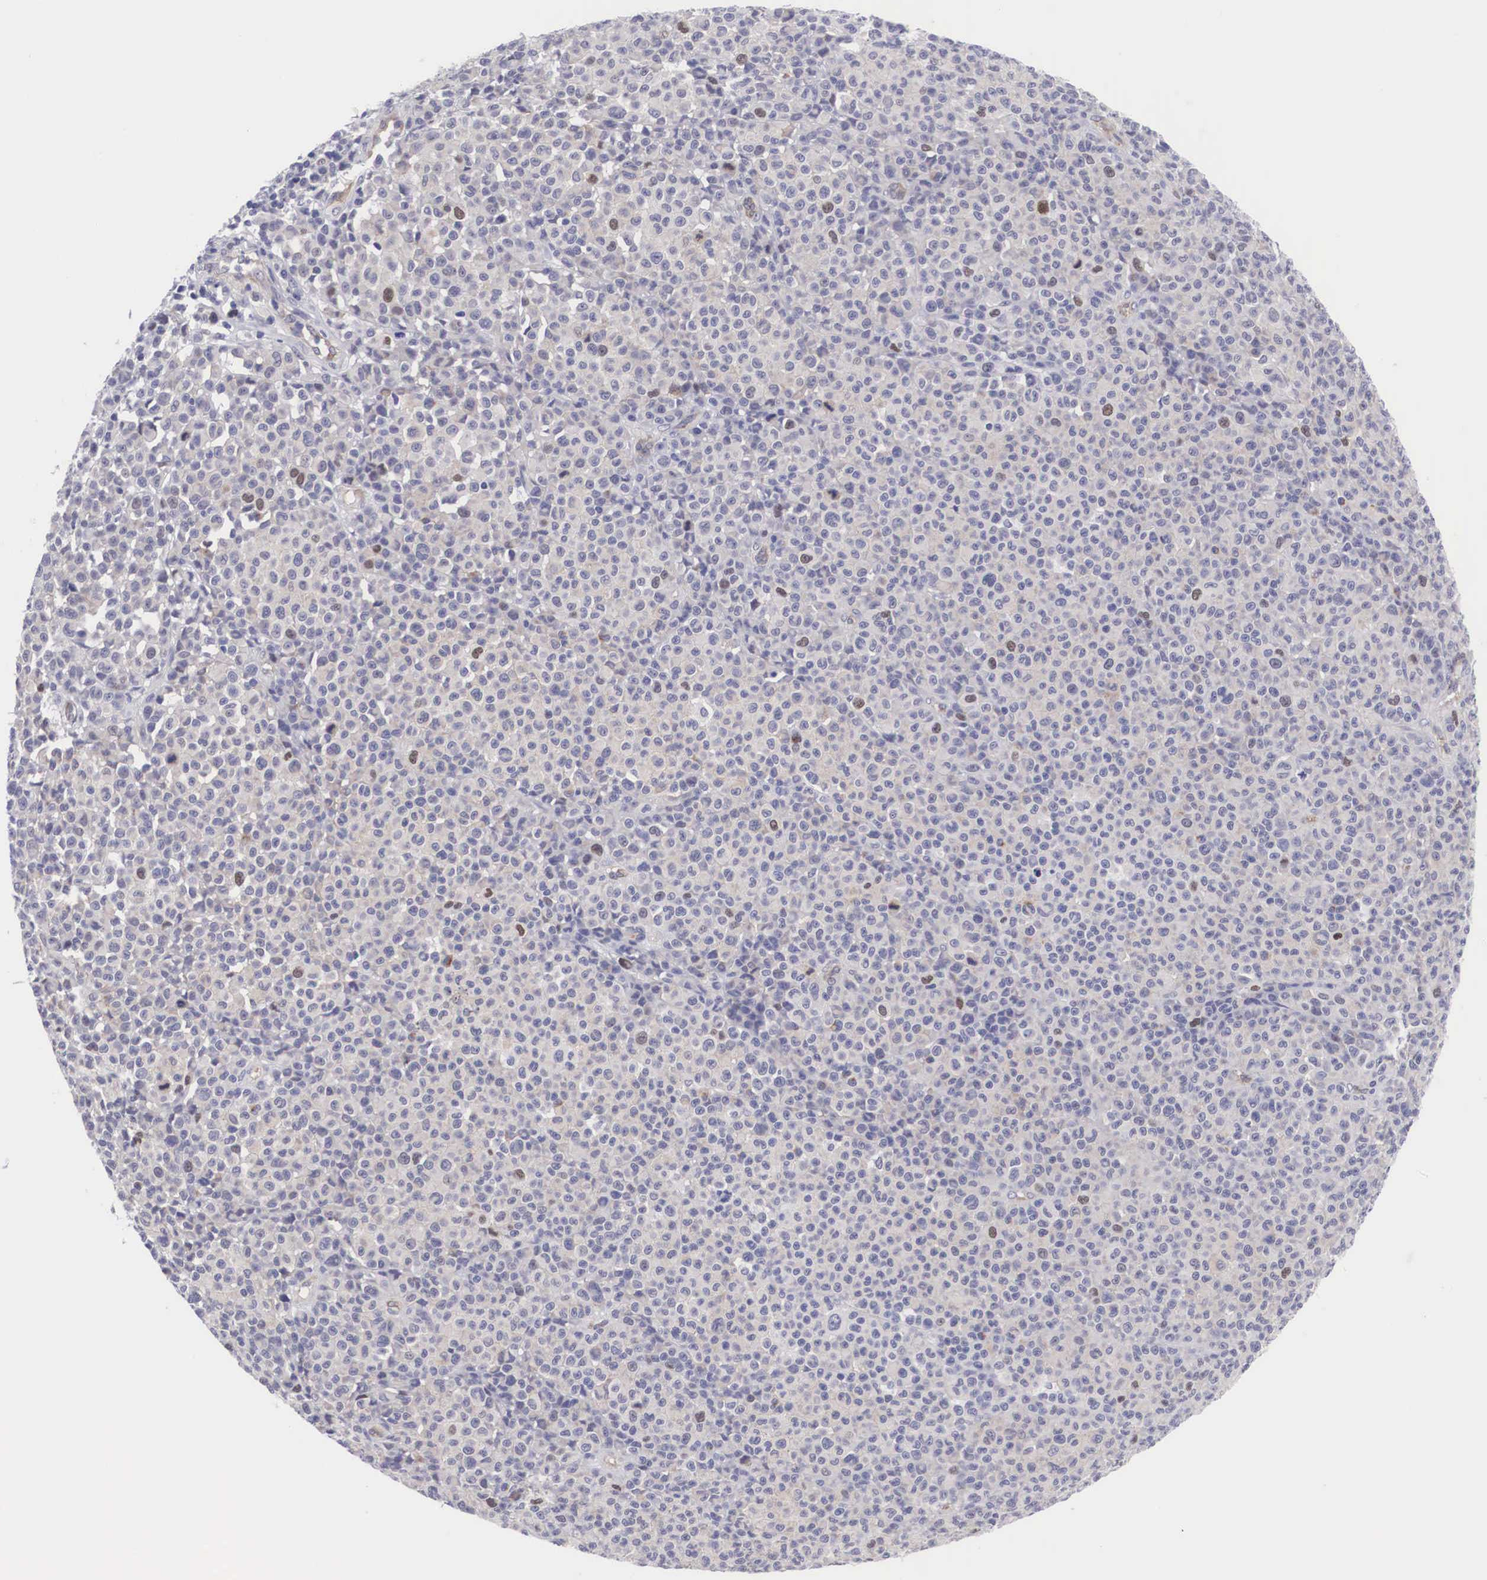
{"staining": {"intensity": "moderate", "quantity": "<25%", "location": "nuclear"}, "tissue": "melanoma", "cell_type": "Tumor cells", "image_type": "cancer", "snomed": [{"axis": "morphology", "description": "Malignant melanoma, Metastatic site"}, {"axis": "topography", "description": "Skin"}], "caption": "Malignant melanoma (metastatic site) was stained to show a protein in brown. There is low levels of moderate nuclear expression in approximately <25% of tumor cells.", "gene": "MAST4", "patient": {"sex": "male", "age": 32}}